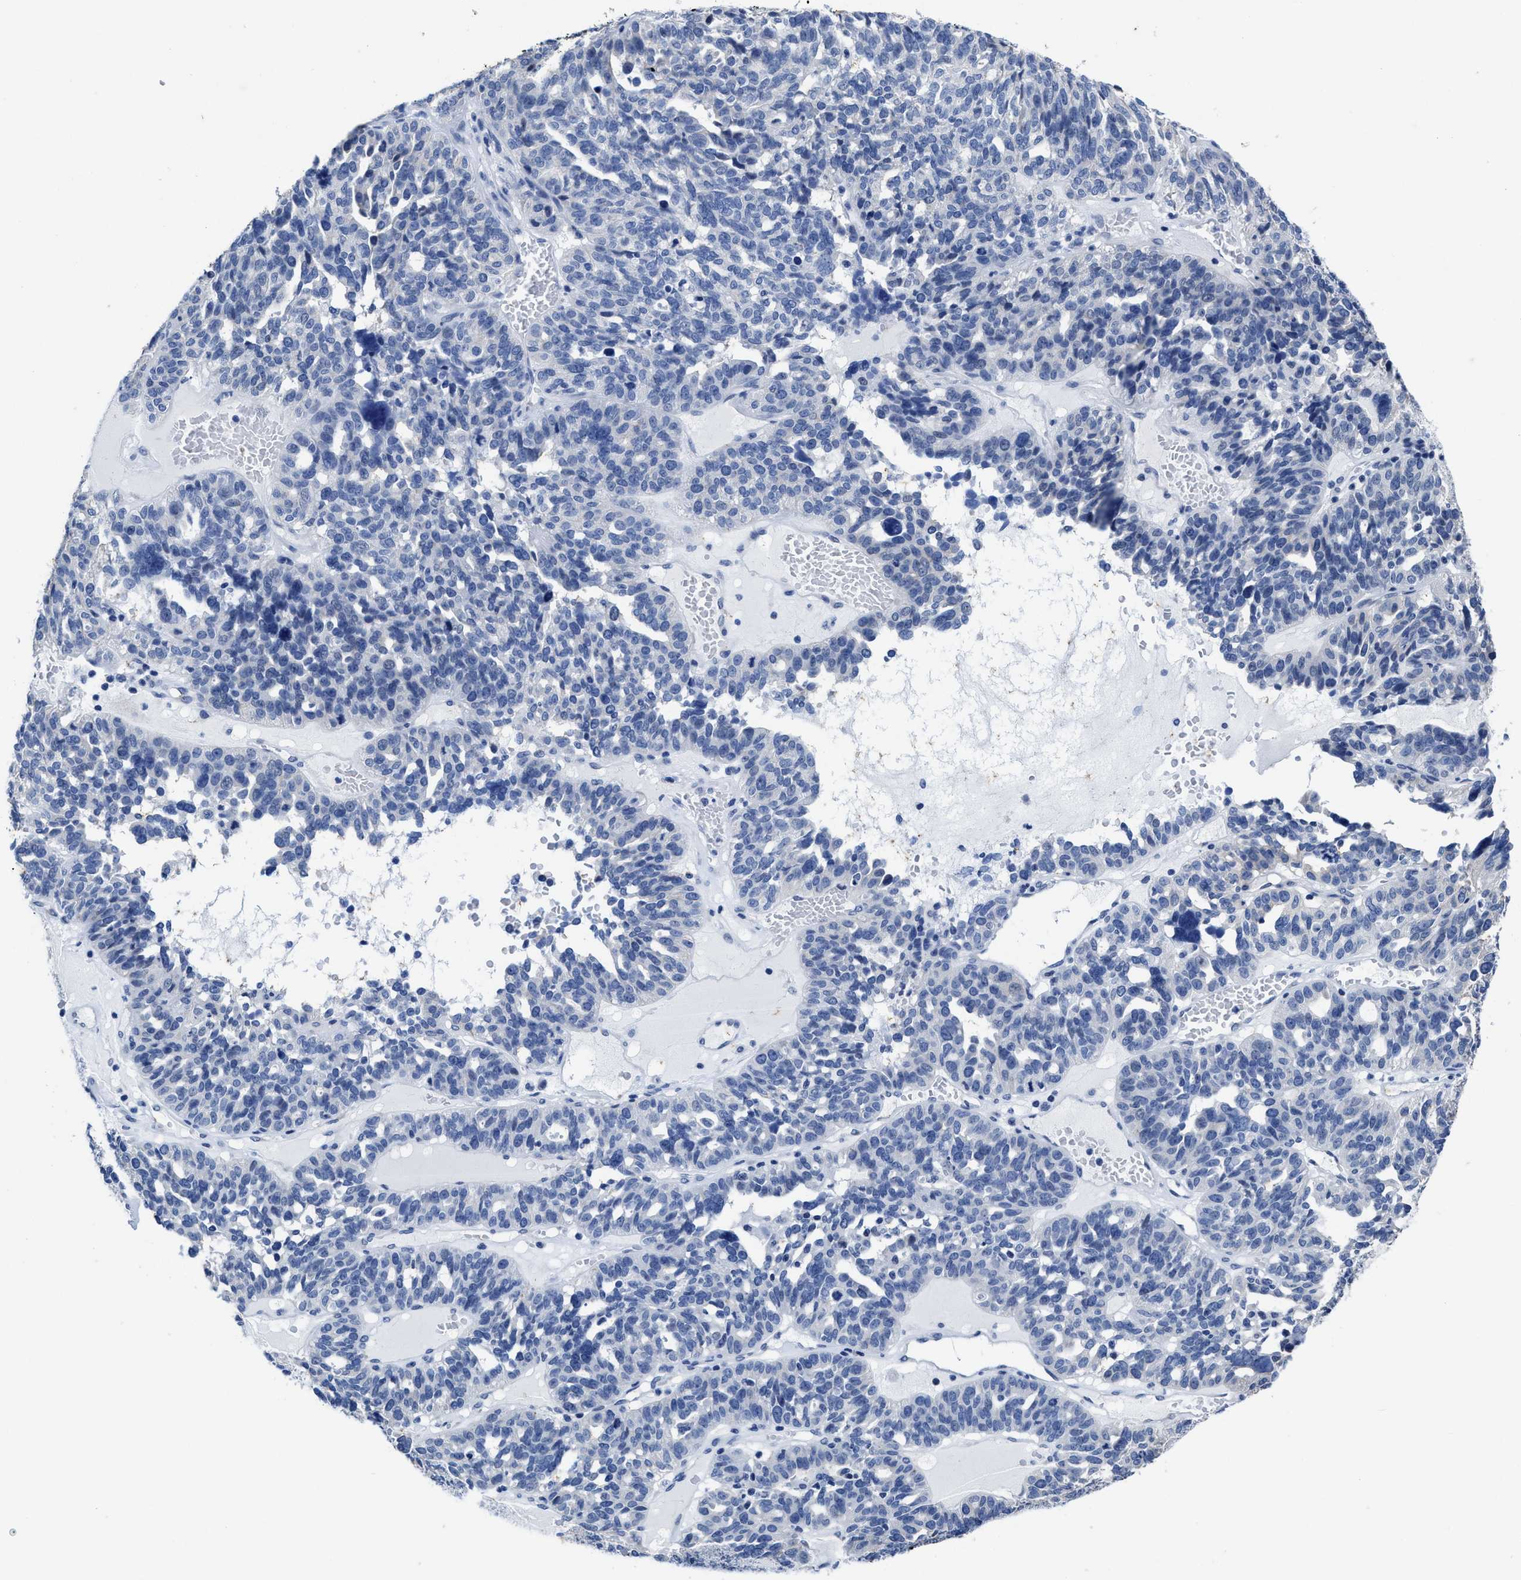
{"staining": {"intensity": "negative", "quantity": "none", "location": "none"}, "tissue": "ovarian cancer", "cell_type": "Tumor cells", "image_type": "cancer", "snomed": [{"axis": "morphology", "description": "Cystadenocarcinoma, serous, NOS"}, {"axis": "topography", "description": "Ovary"}], "caption": "DAB (3,3'-diaminobenzidine) immunohistochemical staining of ovarian serous cystadenocarcinoma exhibits no significant positivity in tumor cells.", "gene": "HOOK1", "patient": {"sex": "female", "age": 59}}